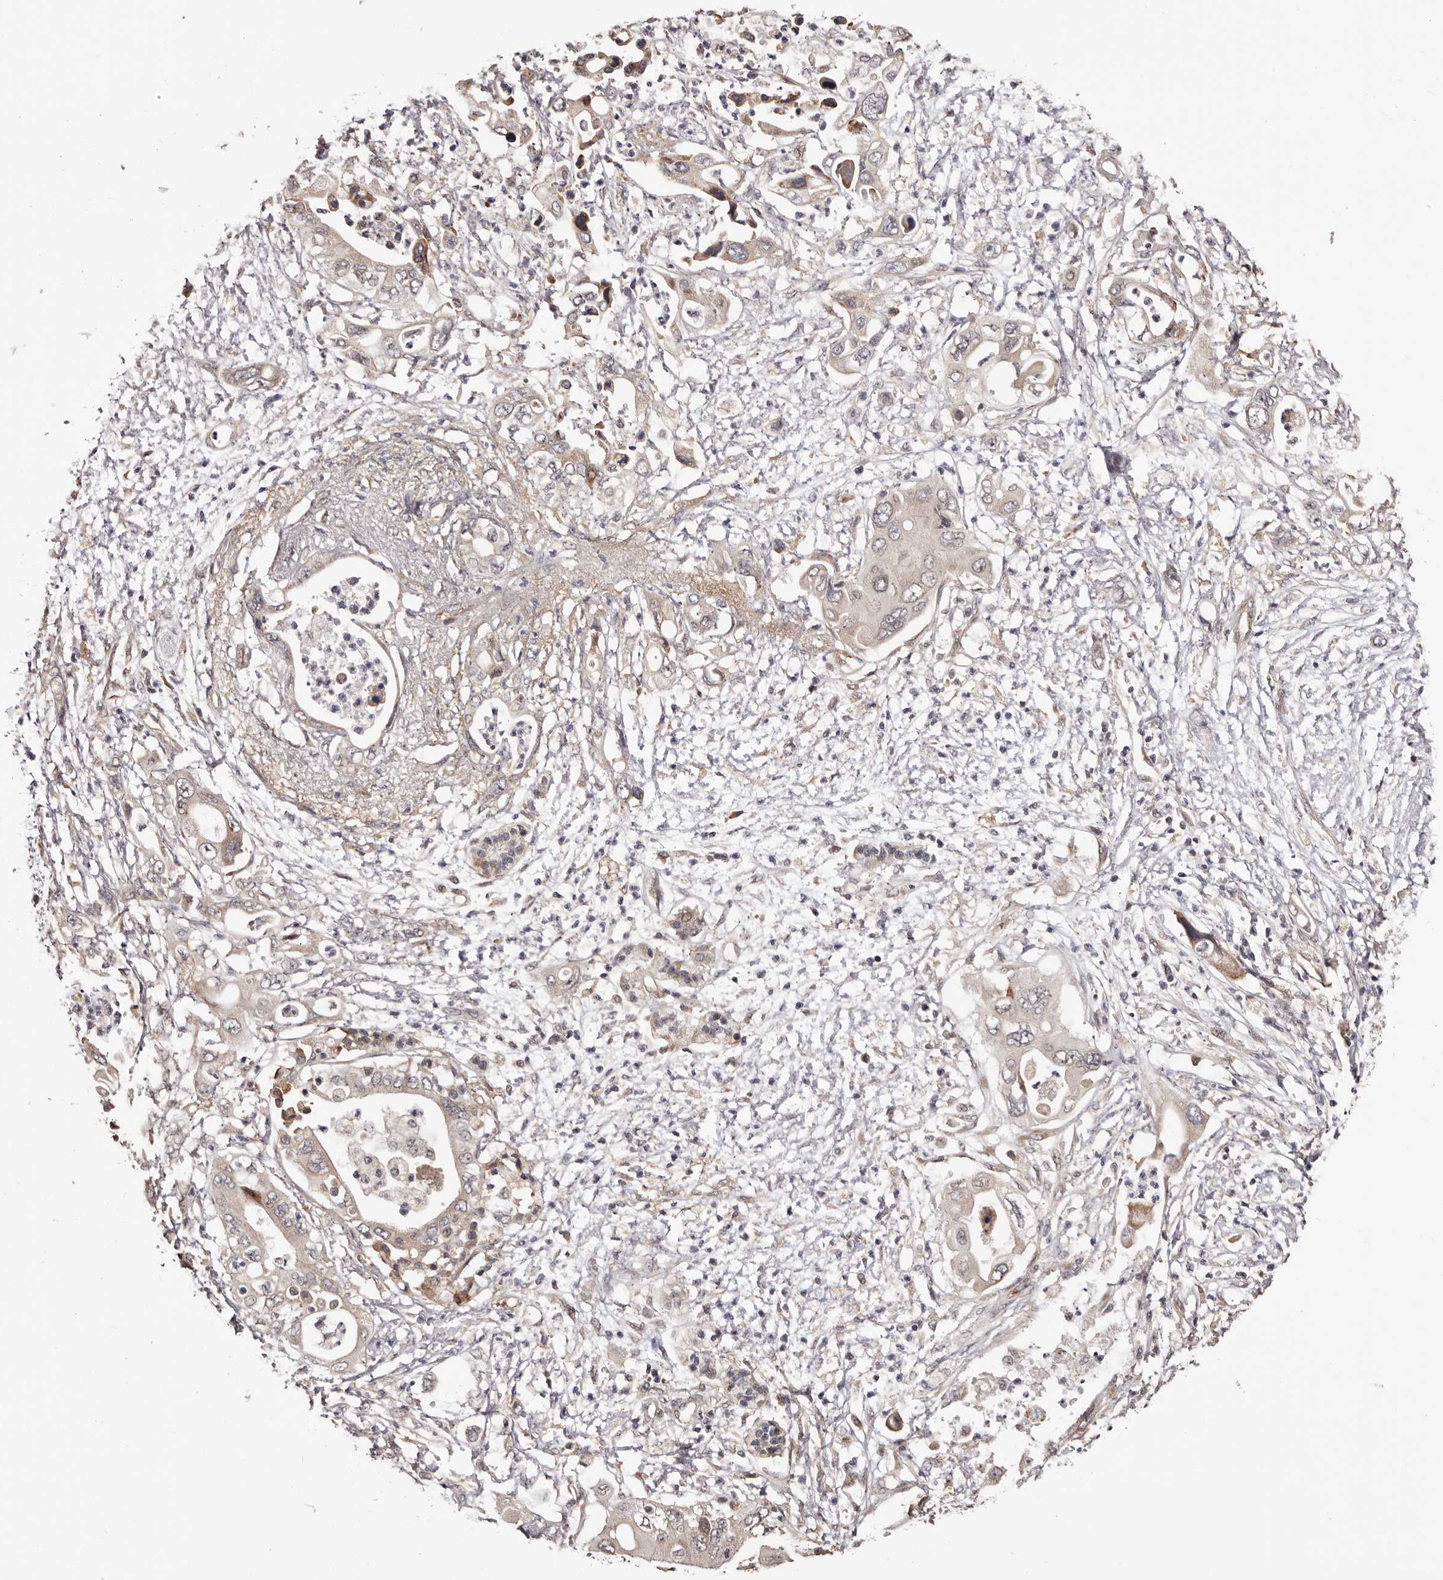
{"staining": {"intensity": "weak", "quantity": "<25%", "location": "cytoplasmic/membranous"}, "tissue": "pancreatic cancer", "cell_type": "Tumor cells", "image_type": "cancer", "snomed": [{"axis": "morphology", "description": "Adenocarcinoma, NOS"}, {"axis": "topography", "description": "Pancreas"}], "caption": "Protein analysis of pancreatic adenocarcinoma shows no significant expression in tumor cells.", "gene": "NOL12", "patient": {"sex": "male", "age": 66}}